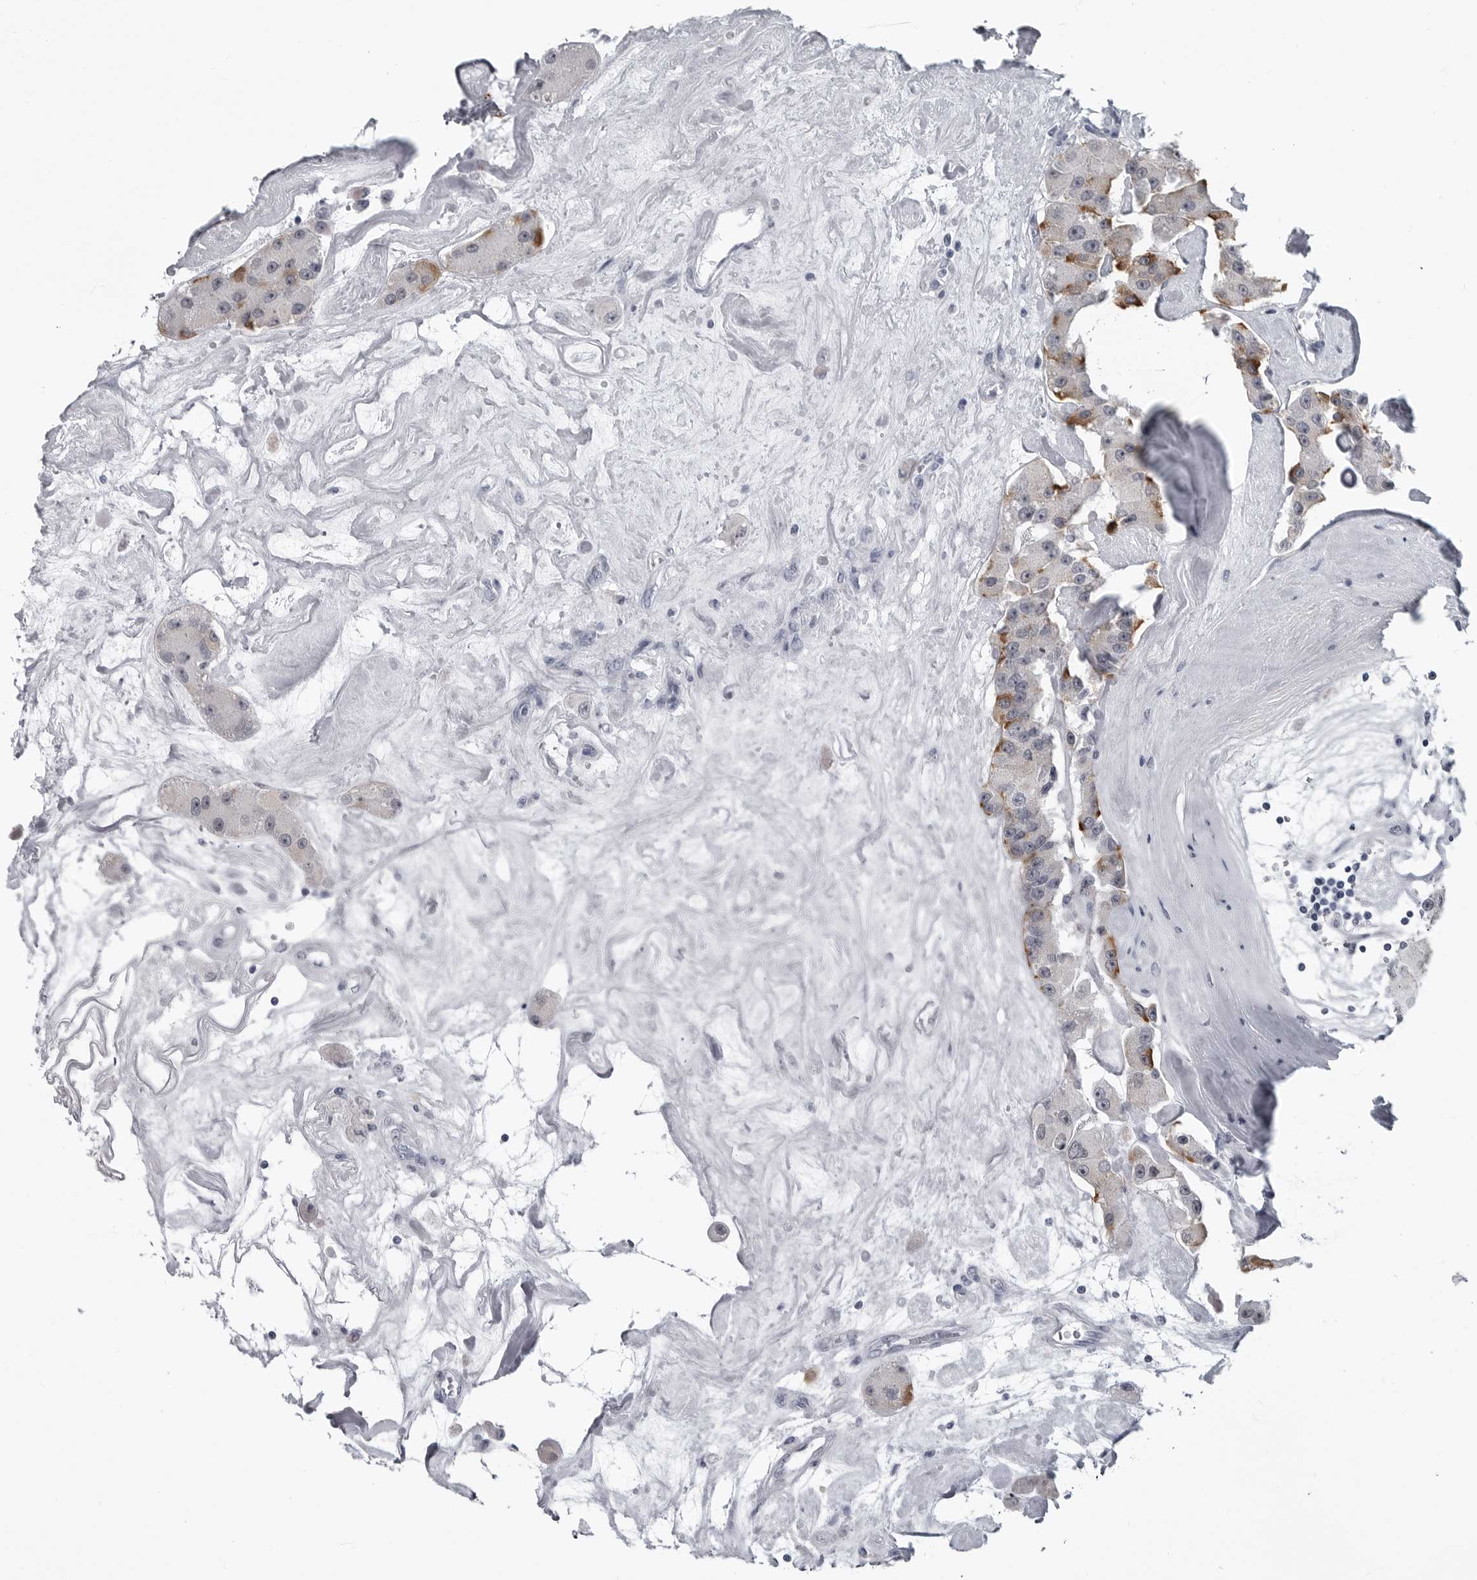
{"staining": {"intensity": "moderate", "quantity": "<25%", "location": "cytoplasmic/membranous"}, "tissue": "carcinoid", "cell_type": "Tumor cells", "image_type": "cancer", "snomed": [{"axis": "morphology", "description": "Carcinoid, malignant, NOS"}, {"axis": "topography", "description": "Pancreas"}], "caption": "Carcinoid stained with a protein marker displays moderate staining in tumor cells.", "gene": "MYOC", "patient": {"sex": "male", "age": 41}}